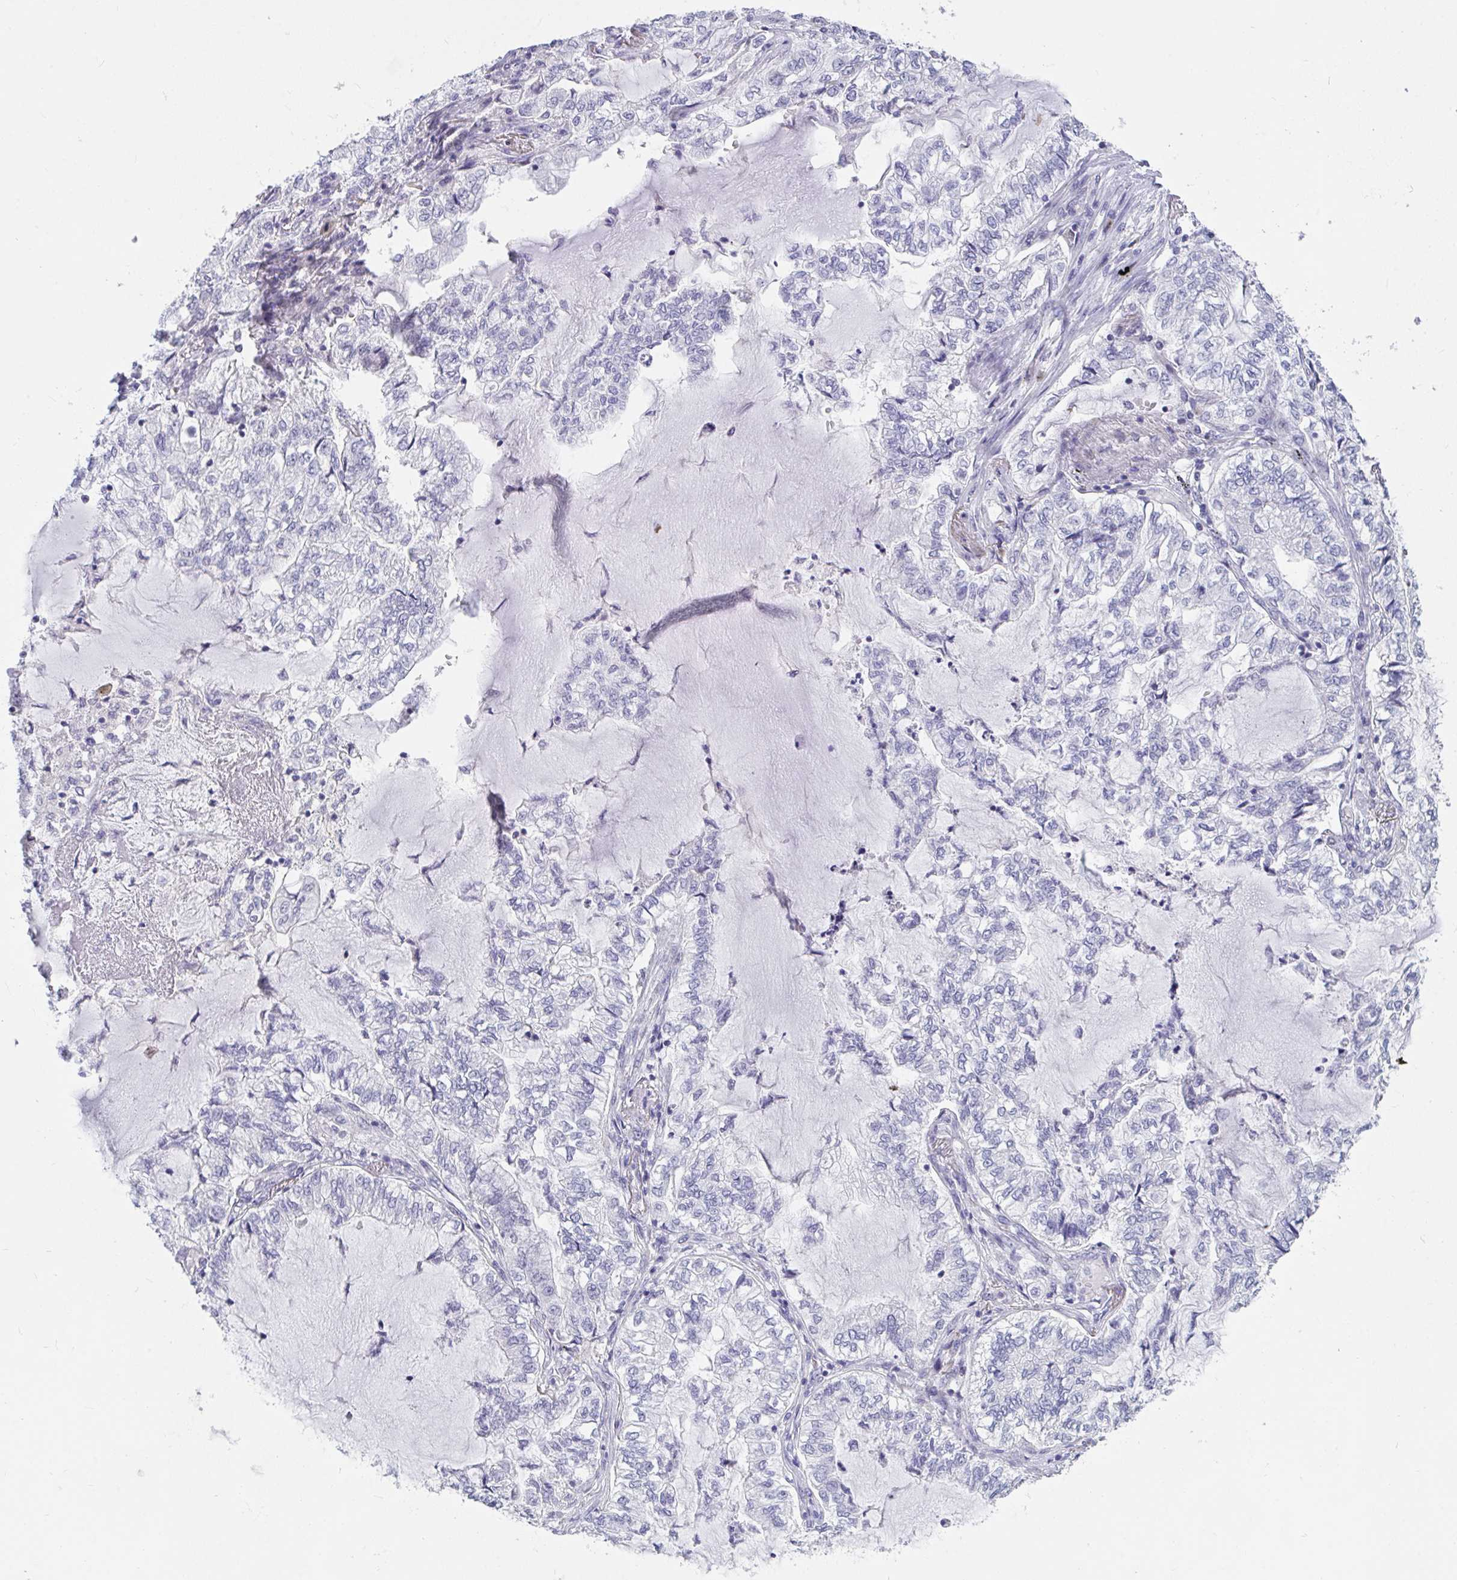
{"staining": {"intensity": "negative", "quantity": "none", "location": "none"}, "tissue": "lung cancer", "cell_type": "Tumor cells", "image_type": "cancer", "snomed": [{"axis": "morphology", "description": "Adenocarcinoma, NOS"}, {"axis": "topography", "description": "Lymph node"}, {"axis": "topography", "description": "Lung"}], "caption": "This is an IHC photomicrograph of lung cancer (adenocarcinoma). There is no staining in tumor cells.", "gene": "FAM156B", "patient": {"sex": "male", "age": 66}}